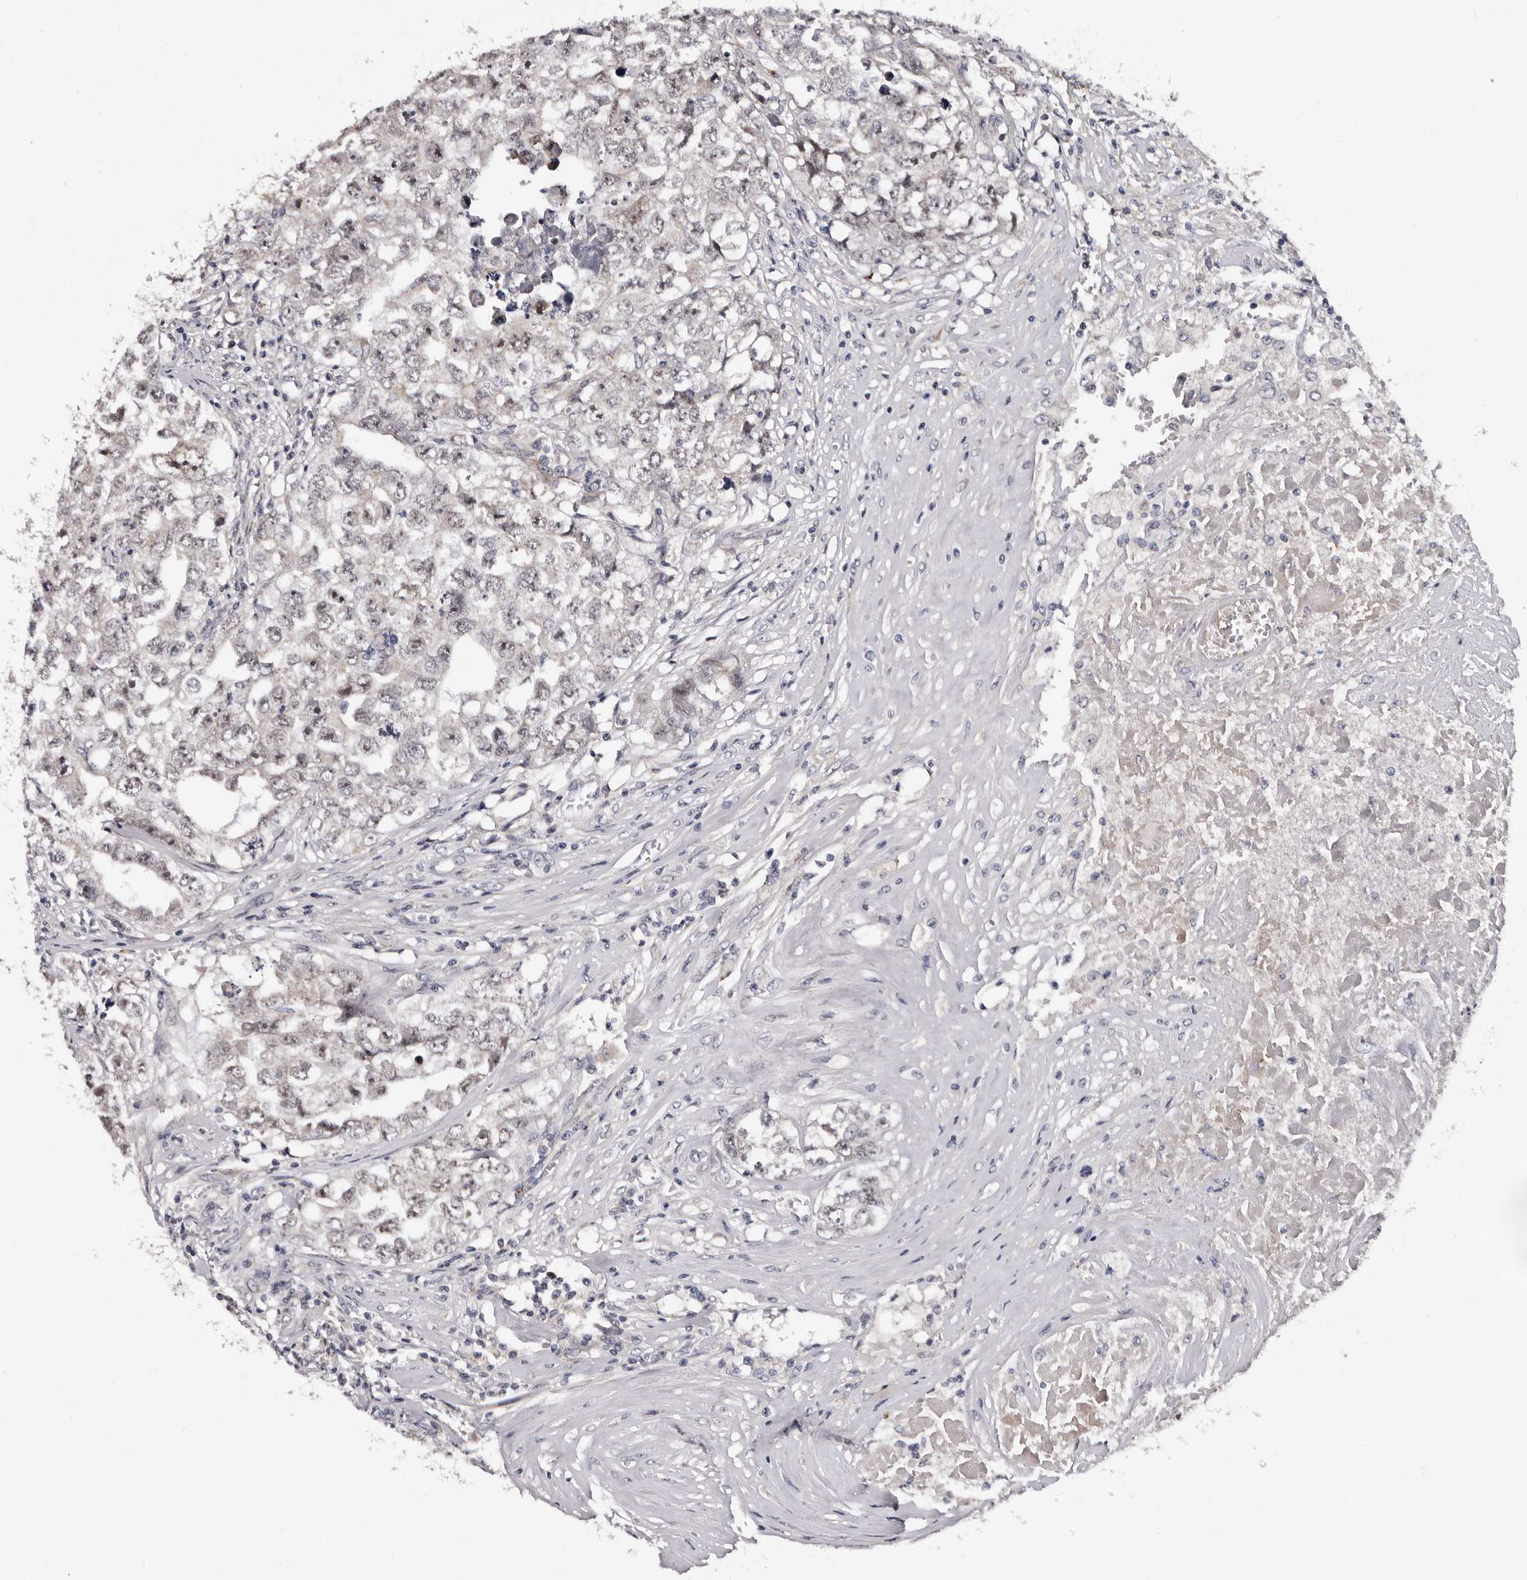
{"staining": {"intensity": "weak", "quantity": "<25%", "location": "nuclear"}, "tissue": "testis cancer", "cell_type": "Tumor cells", "image_type": "cancer", "snomed": [{"axis": "morphology", "description": "Seminoma, NOS"}, {"axis": "morphology", "description": "Carcinoma, Embryonal, NOS"}, {"axis": "topography", "description": "Testis"}], "caption": "Tumor cells are negative for protein expression in human testis cancer.", "gene": "TAF4B", "patient": {"sex": "male", "age": 43}}